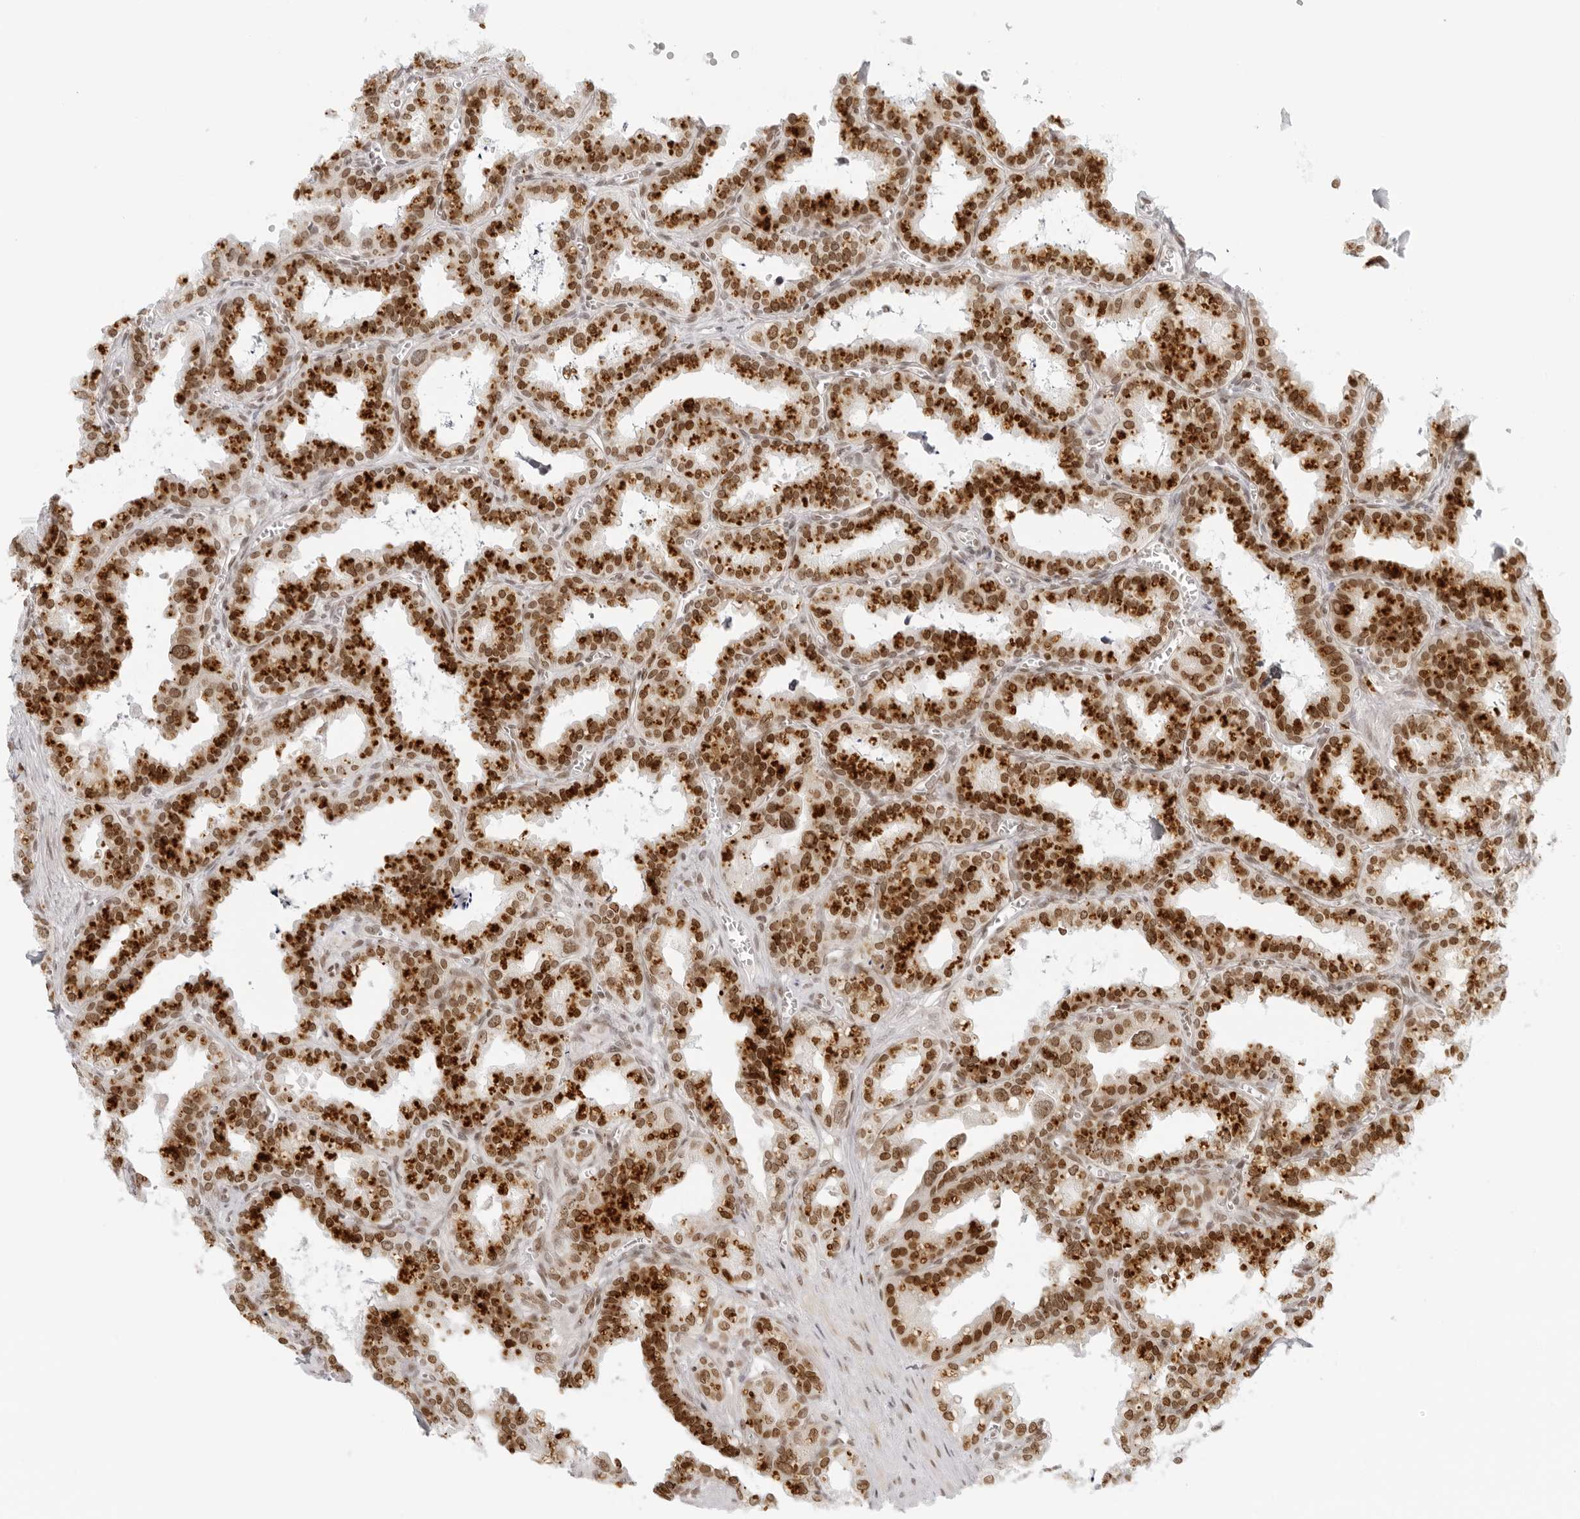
{"staining": {"intensity": "moderate", "quantity": ">75%", "location": "nuclear"}, "tissue": "seminal vesicle", "cell_type": "Glandular cells", "image_type": "normal", "snomed": [{"axis": "morphology", "description": "Normal tissue, NOS"}, {"axis": "topography", "description": "Prostate"}, {"axis": "topography", "description": "Seminal veicle"}], "caption": "Immunohistochemical staining of unremarkable human seminal vesicle demonstrates medium levels of moderate nuclear expression in about >75% of glandular cells. (DAB (3,3'-diaminobenzidine) = brown stain, brightfield microscopy at high magnification).", "gene": "RCC1", "patient": {"sex": "male", "age": 51}}